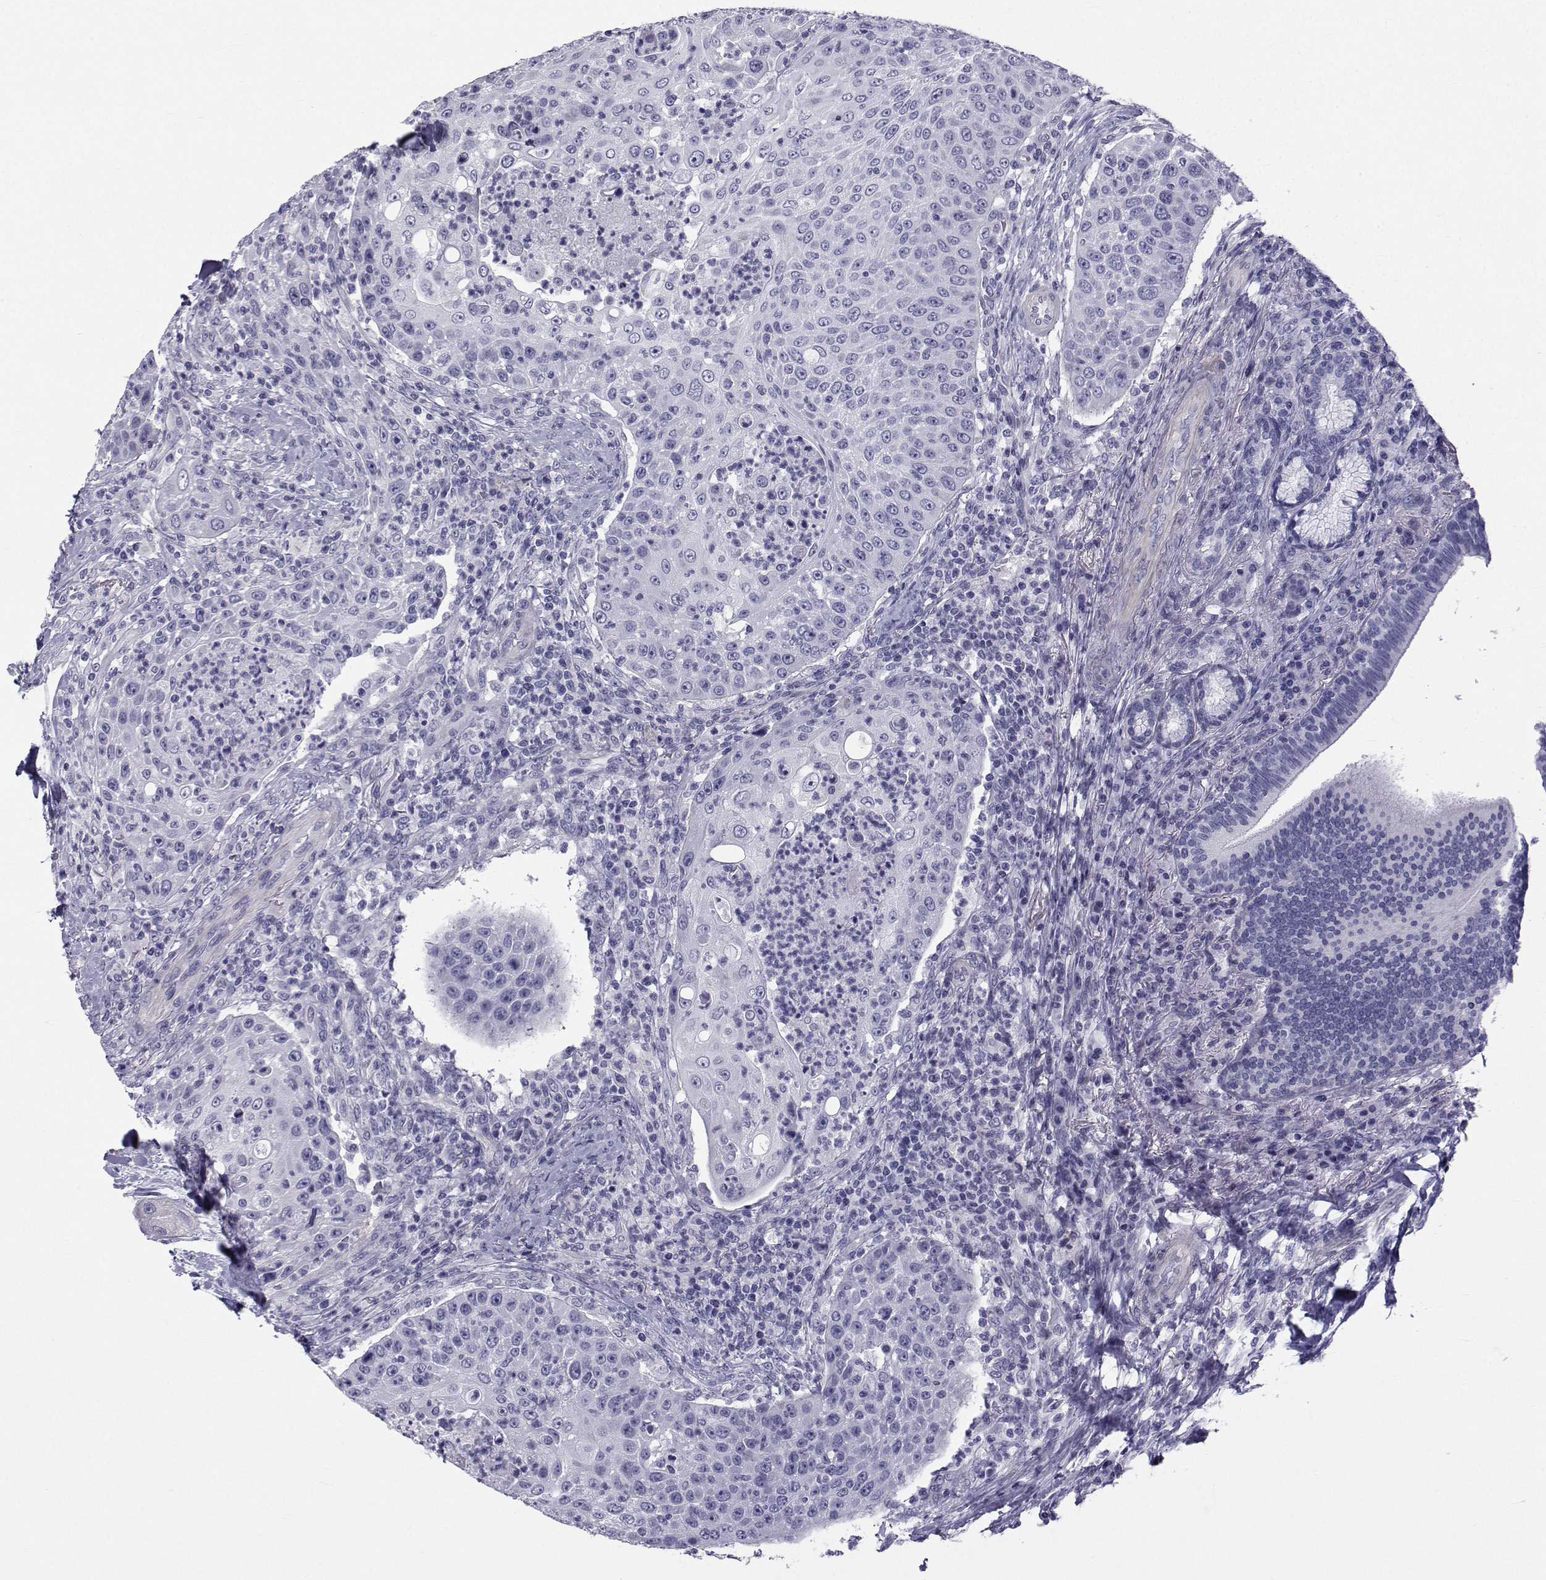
{"staining": {"intensity": "negative", "quantity": "none", "location": "none"}, "tissue": "head and neck cancer", "cell_type": "Tumor cells", "image_type": "cancer", "snomed": [{"axis": "morphology", "description": "Squamous cell carcinoma, NOS"}, {"axis": "topography", "description": "Head-Neck"}], "caption": "DAB immunohistochemical staining of human head and neck cancer (squamous cell carcinoma) exhibits no significant expression in tumor cells.", "gene": "SPANXD", "patient": {"sex": "male", "age": 69}}